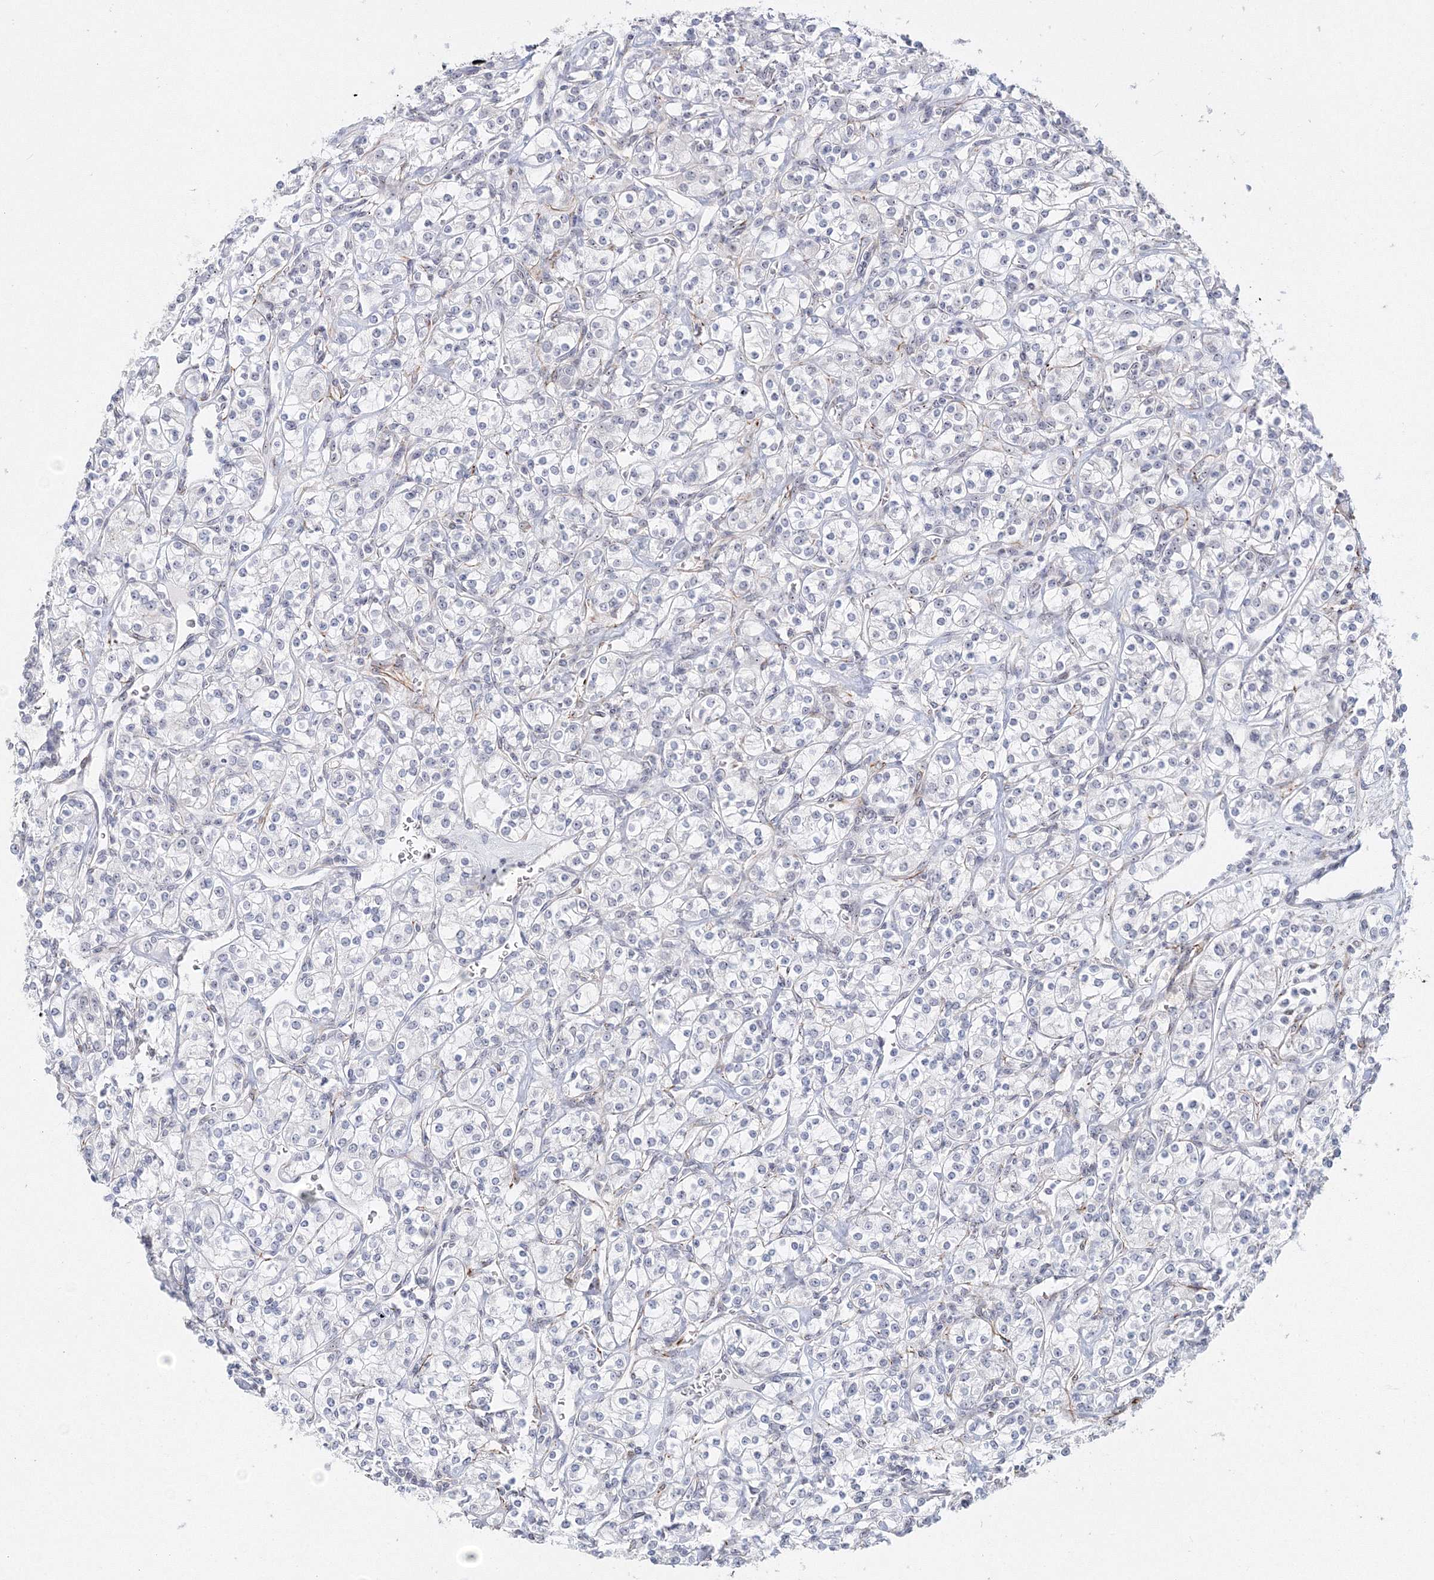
{"staining": {"intensity": "negative", "quantity": "none", "location": "none"}, "tissue": "renal cancer", "cell_type": "Tumor cells", "image_type": "cancer", "snomed": [{"axis": "morphology", "description": "Adenocarcinoma, NOS"}, {"axis": "topography", "description": "Kidney"}], "caption": "Immunohistochemistry micrograph of renal cancer stained for a protein (brown), which reveals no expression in tumor cells.", "gene": "SIRT7", "patient": {"sex": "male", "age": 77}}